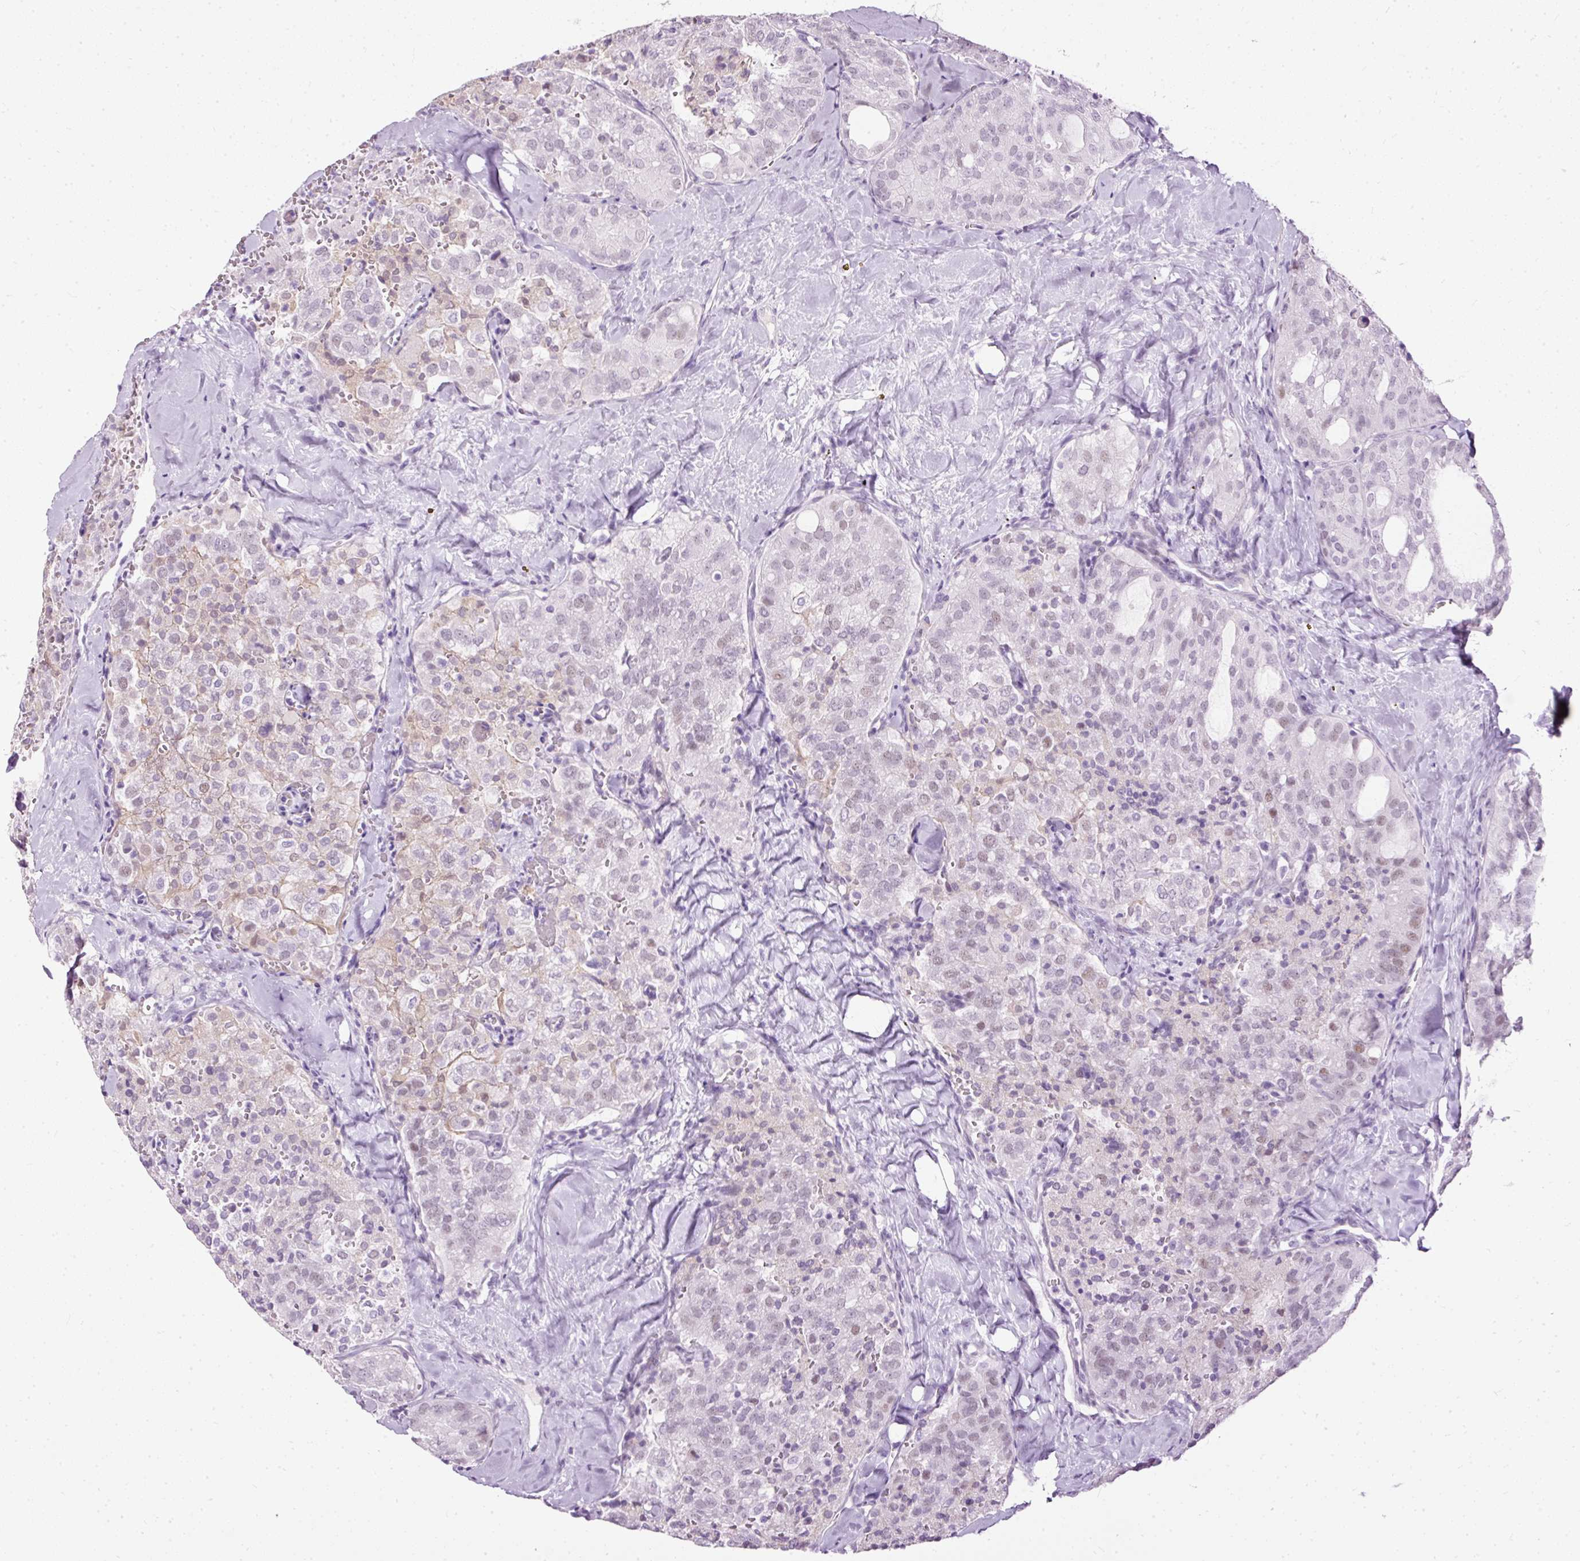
{"staining": {"intensity": "weak", "quantity": "<25%", "location": "nuclear"}, "tissue": "thyroid cancer", "cell_type": "Tumor cells", "image_type": "cancer", "snomed": [{"axis": "morphology", "description": "Follicular adenoma carcinoma, NOS"}, {"axis": "topography", "description": "Thyroid gland"}], "caption": "An immunohistochemistry photomicrograph of thyroid cancer is shown. There is no staining in tumor cells of thyroid cancer.", "gene": "PDE6B", "patient": {"sex": "male", "age": 75}}